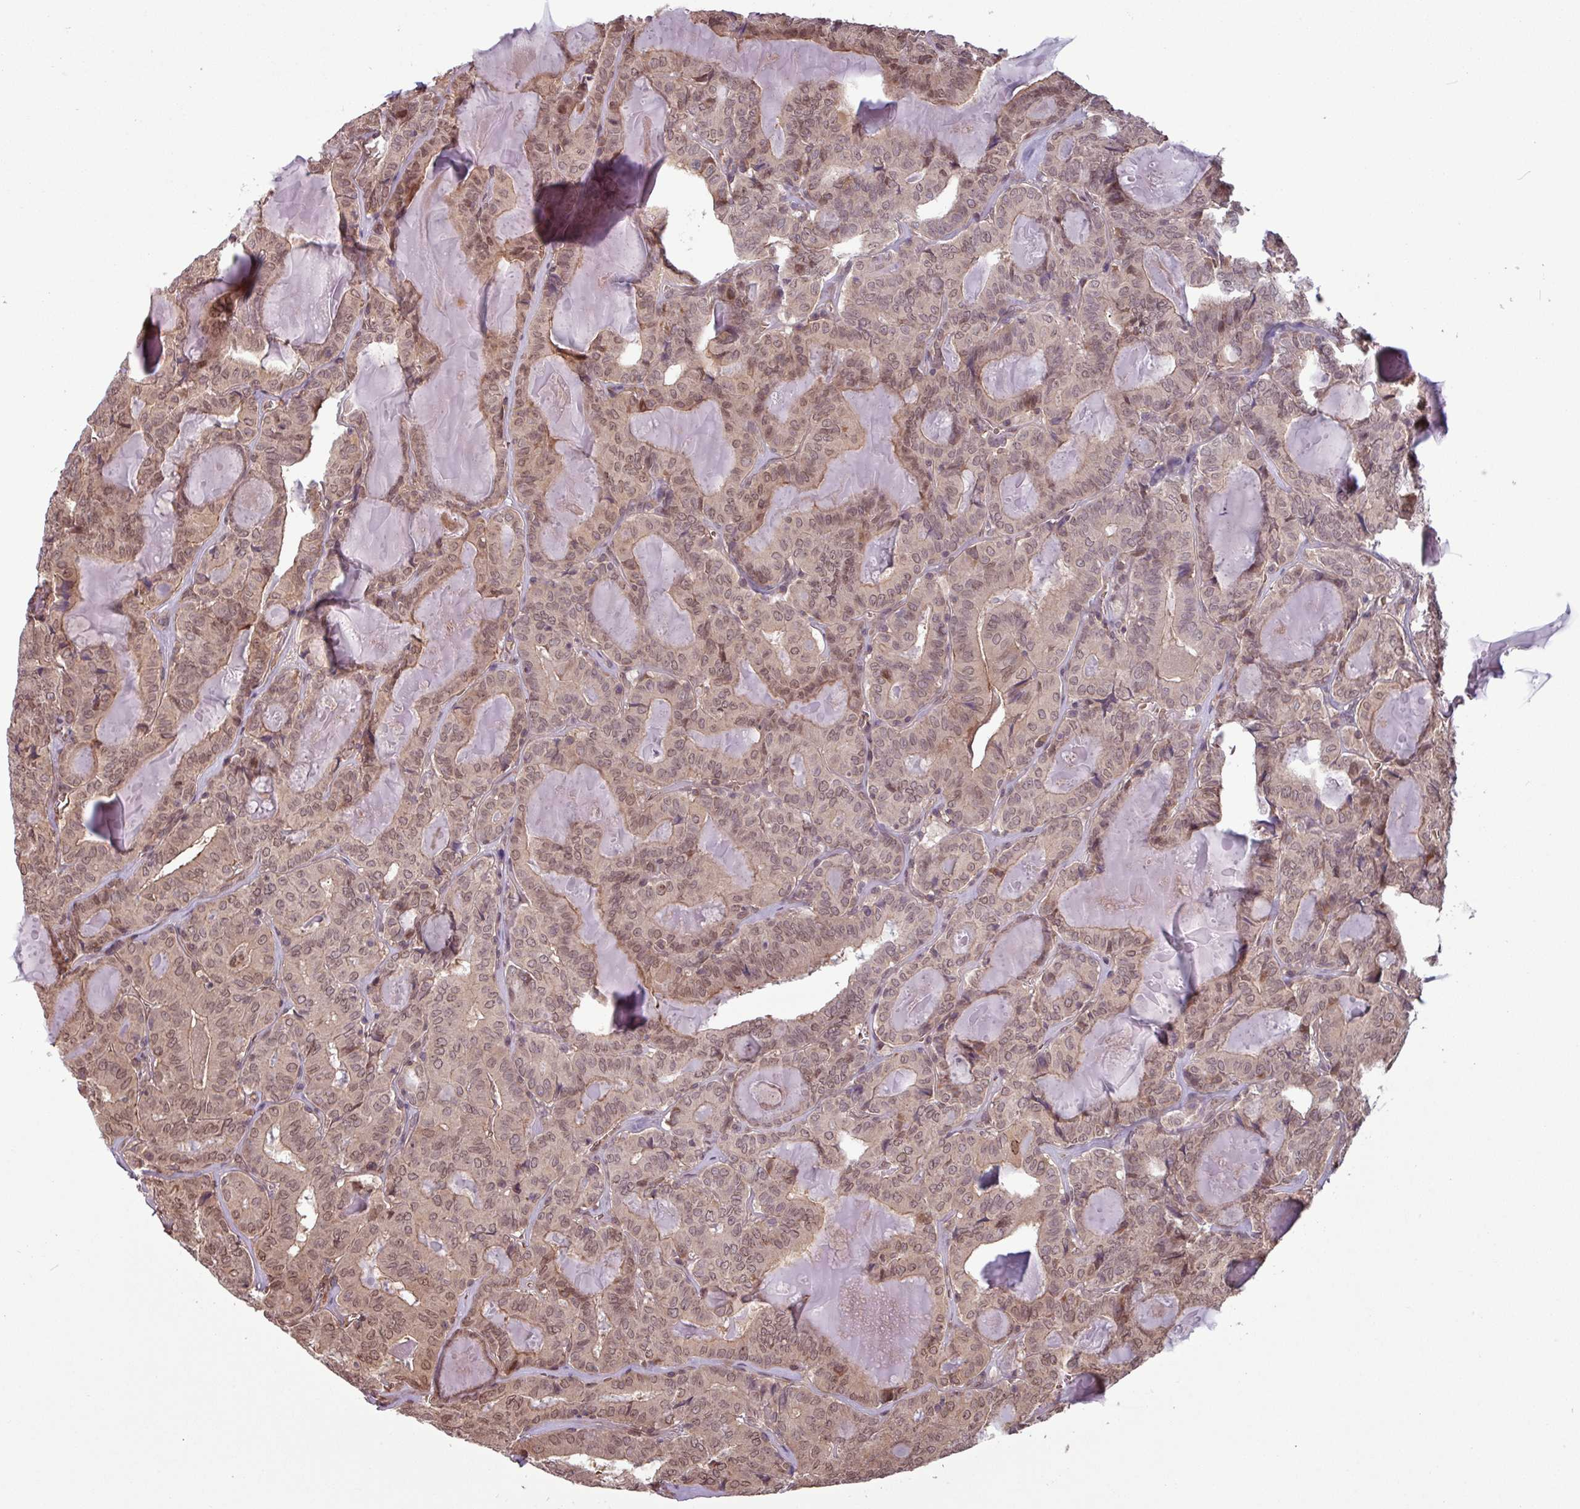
{"staining": {"intensity": "weak", "quantity": ">75%", "location": "cytoplasmic/membranous,nuclear"}, "tissue": "thyroid cancer", "cell_type": "Tumor cells", "image_type": "cancer", "snomed": [{"axis": "morphology", "description": "Papillary adenocarcinoma, NOS"}, {"axis": "topography", "description": "Thyroid gland"}], "caption": "Immunohistochemical staining of human thyroid cancer reveals low levels of weak cytoplasmic/membranous and nuclear protein staining in approximately >75% of tumor cells.", "gene": "RBM4B", "patient": {"sex": "female", "age": 72}}